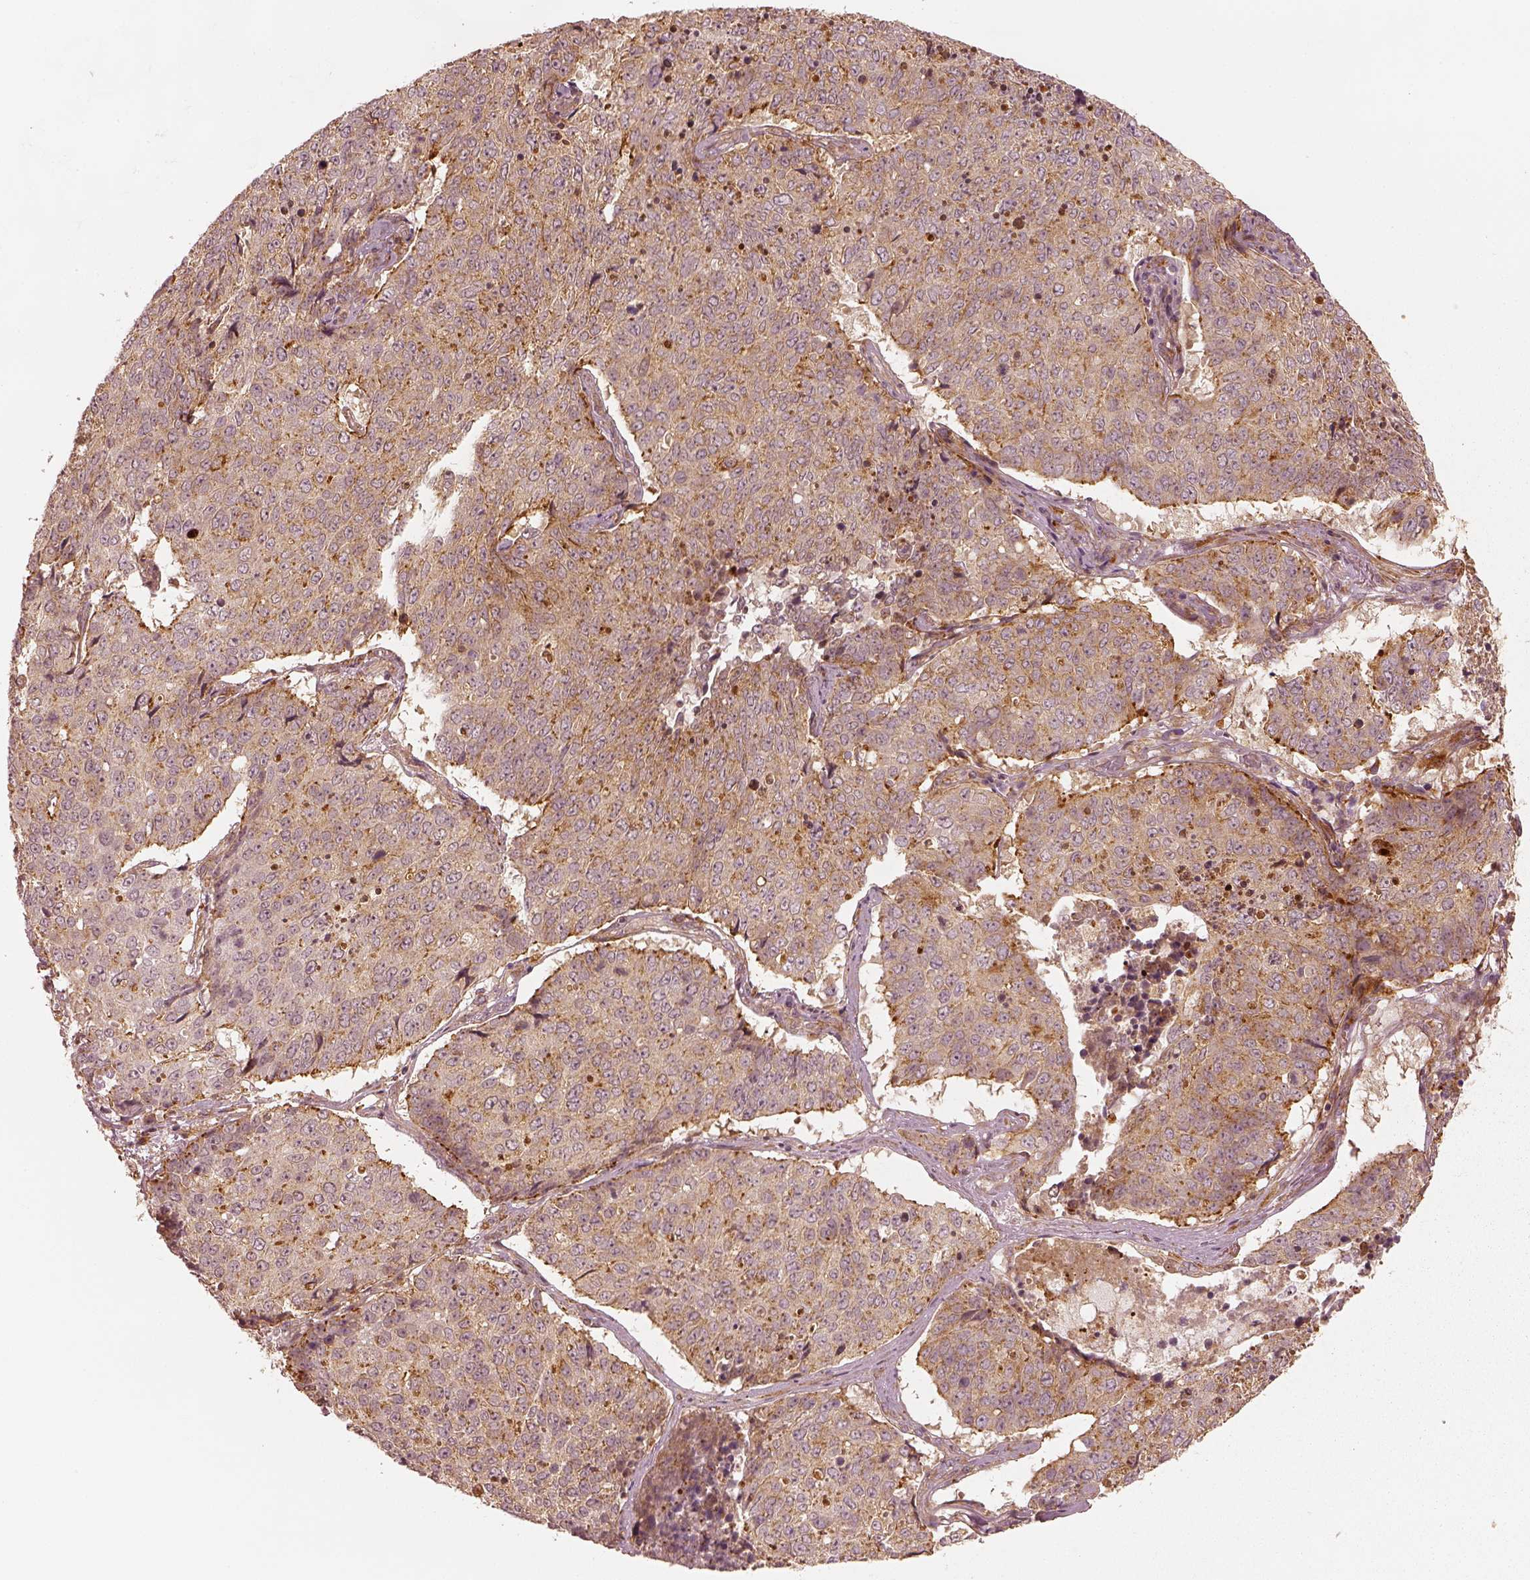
{"staining": {"intensity": "weak", "quantity": ">75%", "location": "cytoplasmic/membranous"}, "tissue": "lung cancer", "cell_type": "Tumor cells", "image_type": "cancer", "snomed": [{"axis": "morphology", "description": "Normal tissue, NOS"}, {"axis": "morphology", "description": "Squamous cell carcinoma, NOS"}, {"axis": "topography", "description": "Bronchus"}, {"axis": "topography", "description": "Lung"}], "caption": "This micrograph exhibits immunohistochemistry staining of human squamous cell carcinoma (lung), with low weak cytoplasmic/membranous positivity in approximately >75% of tumor cells.", "gene": "SLC12A9", "patient": {"sex": "male", "age": 64}}